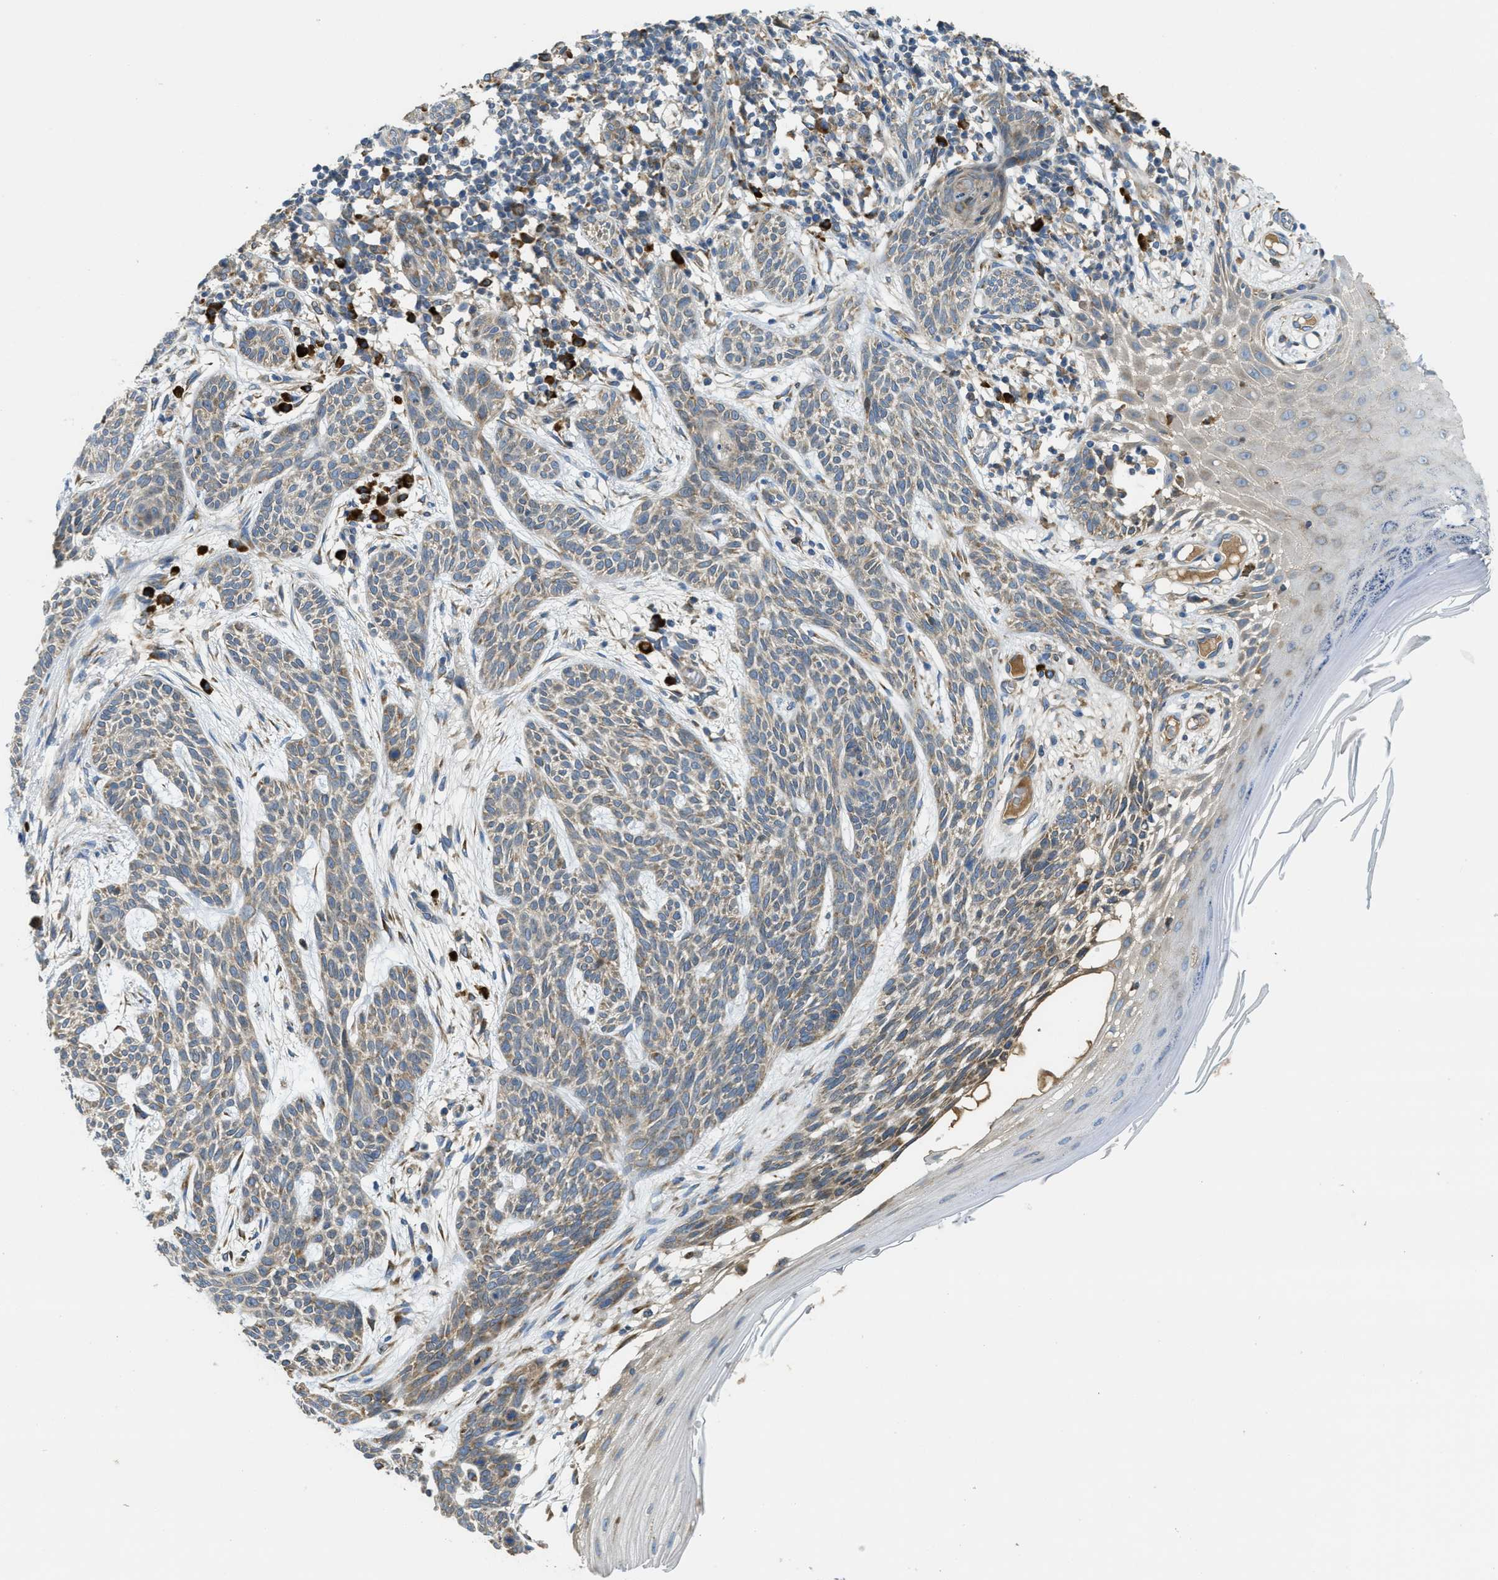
{"staining": {"intensity": "negative", "quantity": "none", "location": "none"}, "tissue": "skin cancer", "cell_type": "Tumor cells", "image_type": "cancer", "snomed": [{"axis": "morphology", "description": "Basal cell carcinoma"}, {"axis": "topography", "description": "Skin"}], "caption": "Skin cancer (basal cell carcinoma) was stained to show a protein in brown. There is no significant positivity in tumor cells.", "gene": "SSR1", "patient": {"sex": "female", "age": 59}}